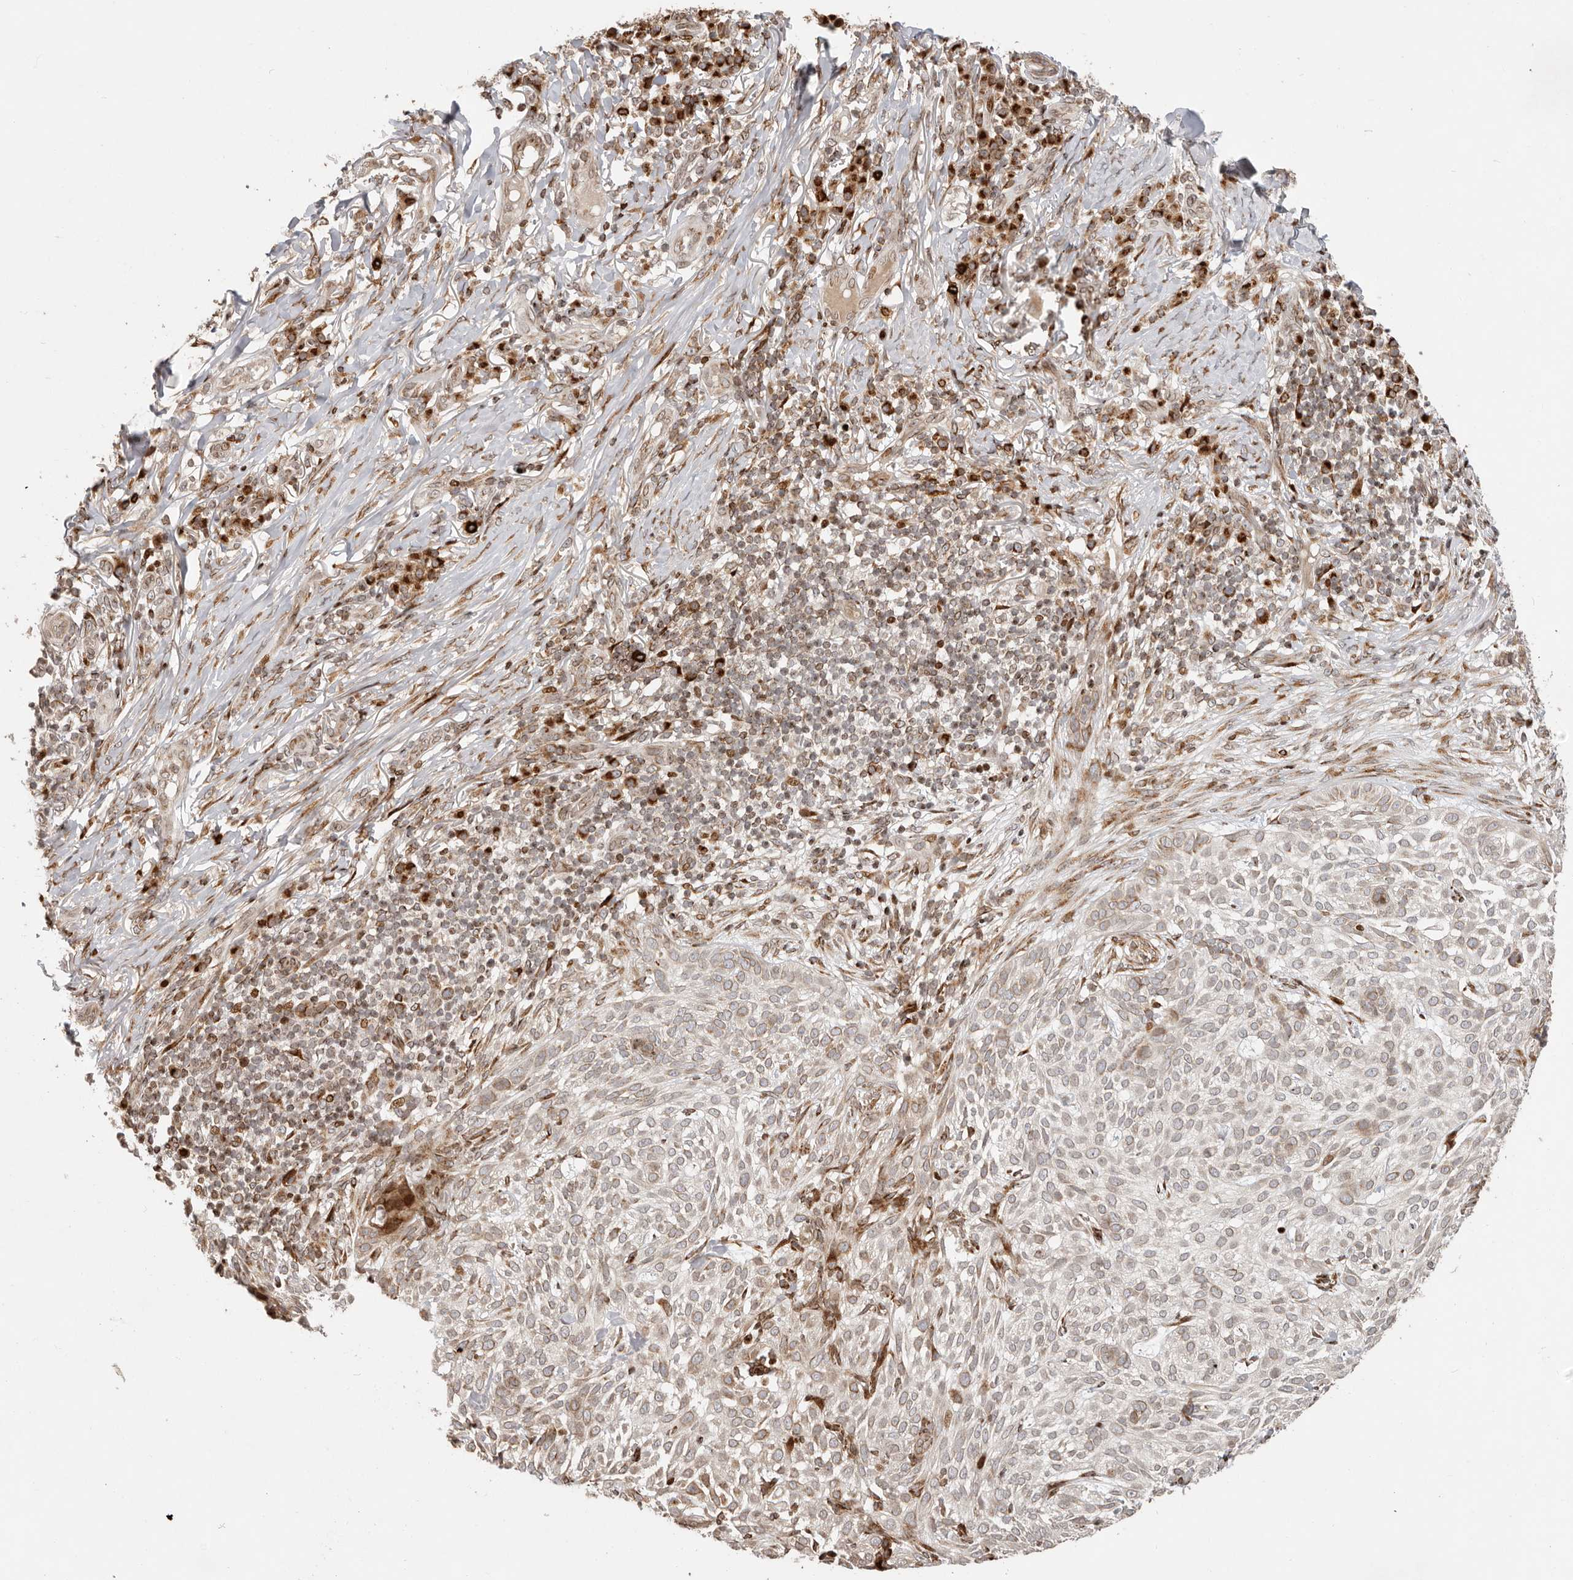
{"staining": {"intensity": "moderate", "quantity": "<25%", "location": "cytoplasmic/membranous"}, "tissue": "skin cancer", "cell_type": "Tumor cells", "image_type": "cancer", "snomed": [{"axis": "morphology", "description": "Basal cell carcinoma"}, {"axis": "topography", "description": "Skin"}], "caption": "Skin basal cell carcinoma stained for a protein (brown) demonstrates moderate cytoplasmic/membranous positive positivity in about <25% of tumor cells.", "gene": "TRIM4", "patient": {"sex": "female", "age": 64}}